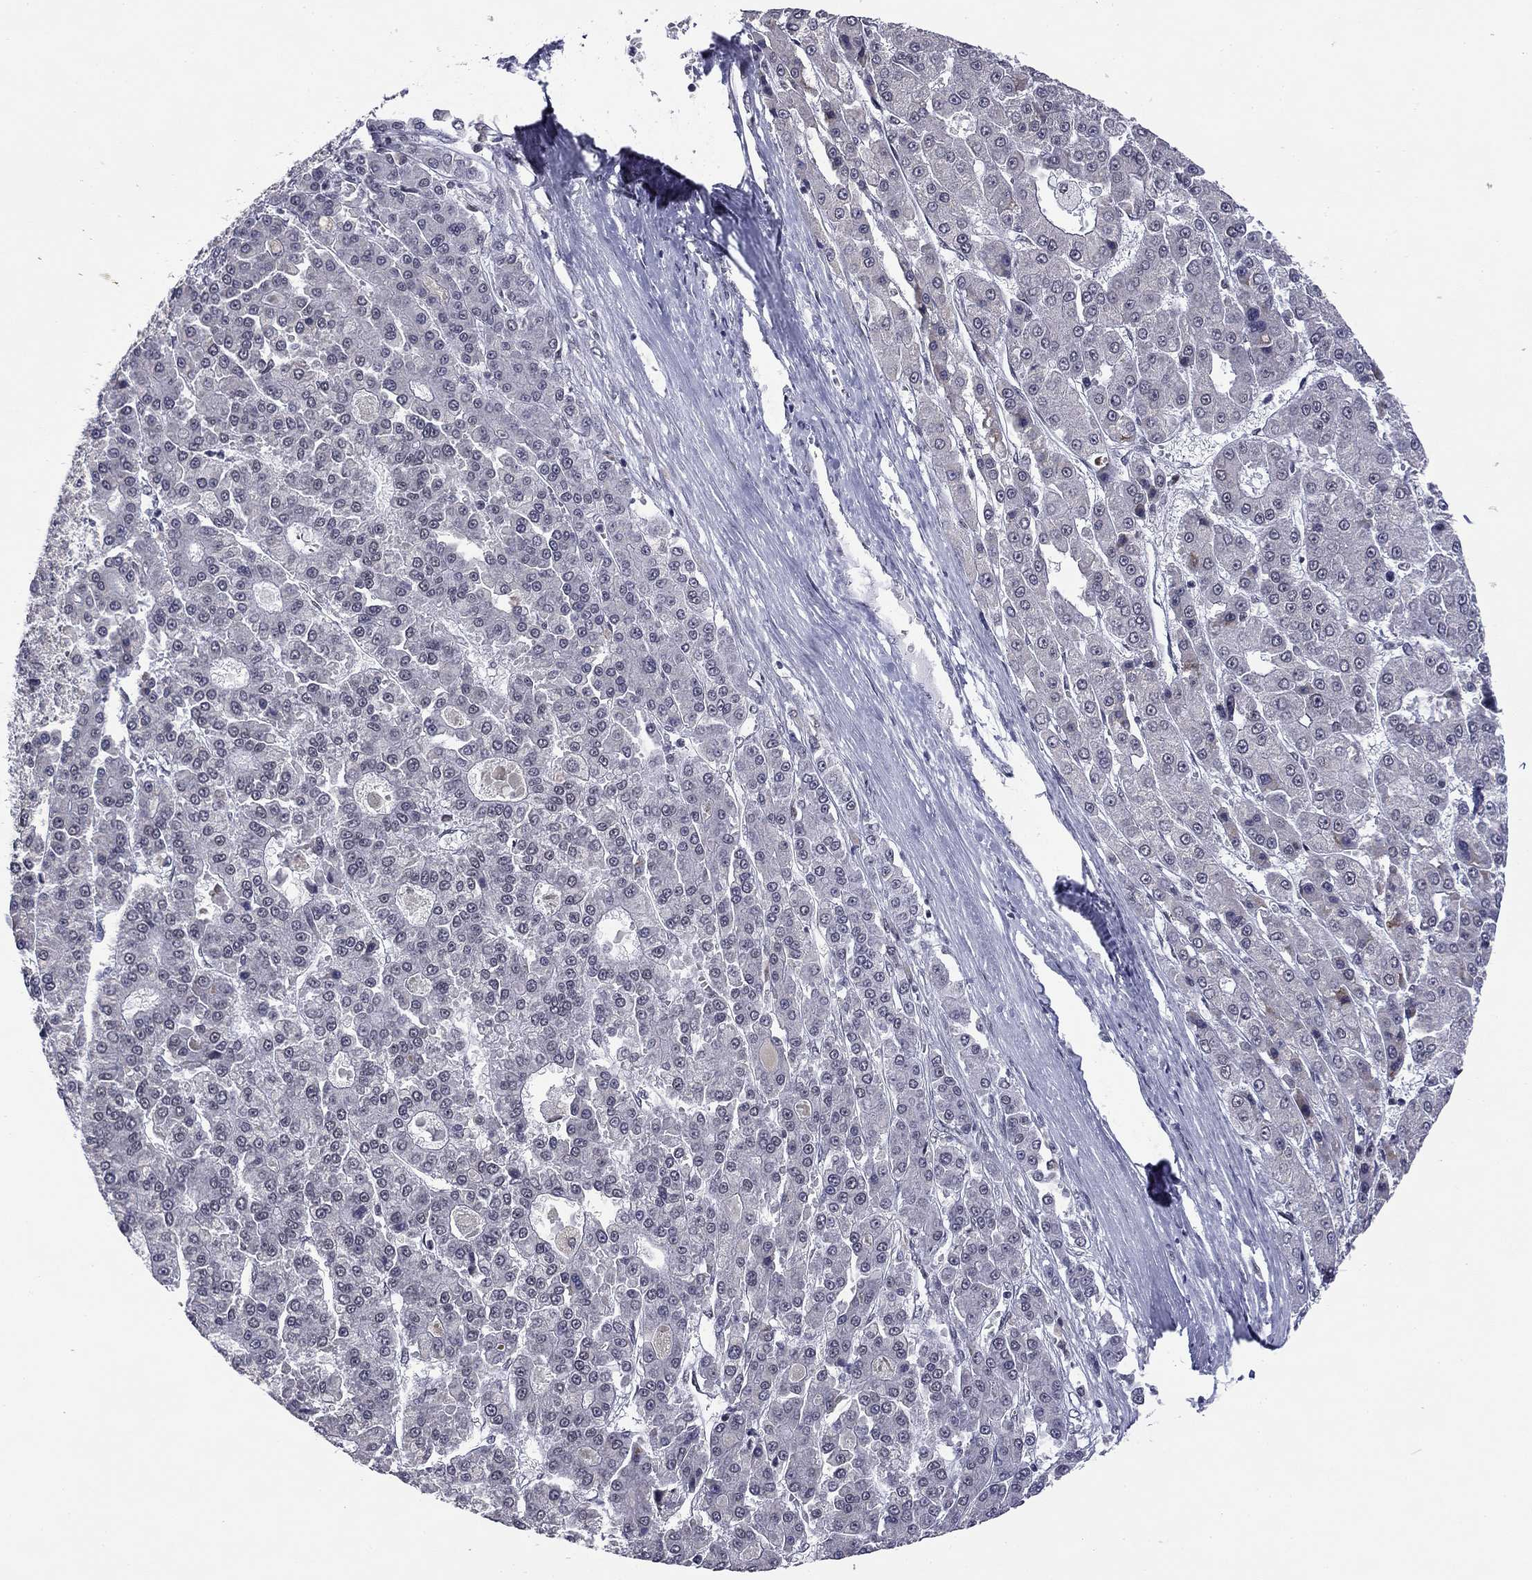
{"staining": {"intensity": "negative", "quantity": "none", "location": "none"}, "tissue": "liver cancer", "cell_type": "Tumor cells", "image_type": "cancer", "snomed": [{"axis": "morphology", "description": "Carcinoma, Hepatocellular, NOS"}, {"axis": "topography", "description": "Liver"}], "caption": "Human hepatocellular carcinoma (liver) stained for a protein using immunohistochemistry (IHC) displays no staining in tumor cells.", "gene": "ETV5", "patient": {"sex": "male", "age": 70}}